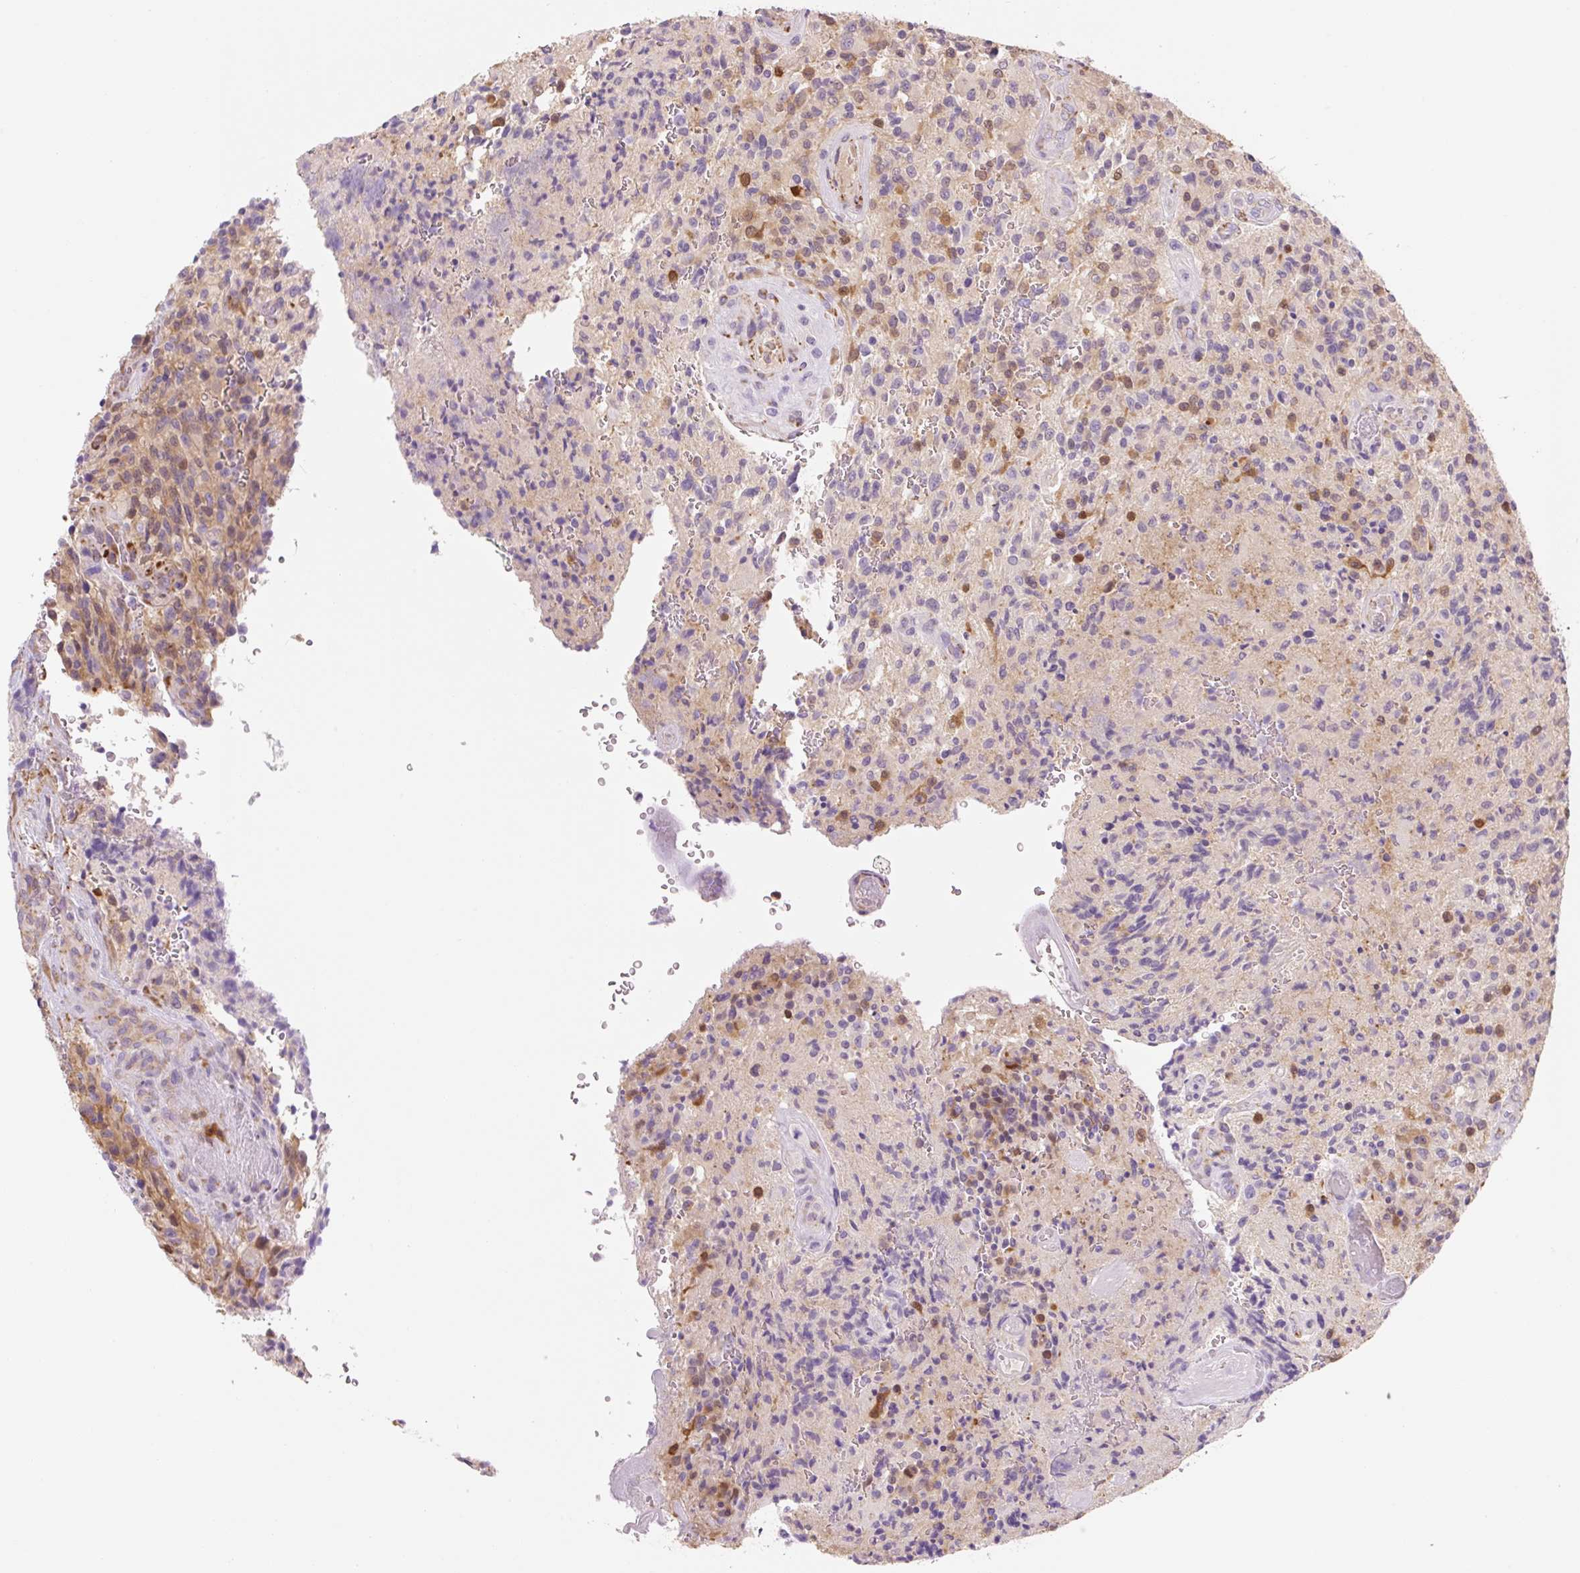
{"staining": {"intensity": "moderate", "quantity": "<25%", "location": "cytoplasmic/membranous"}, "tissue": "glioma", "cell_type": "Tumor cells", "image_type": "cancer", "snomed": [{"axis": "morphology", "description": "Normal tissue, NOS"}, {"axis": "morphology", "description": "Glioma, malignant, High grade"}, {"axis": "topography", "description": "Cerebral cortex"}], "caption": "Immunohistochemical staining of human high-grade glioma (malignant) shows moderate cytoplasmic/membranous protein expression in about <25% of tumor cells. (DAB IHC, brown staining for protein, blue staining for nuclei).", "gene": "FABP5", "patient": {"sex": "male", "age": 56}}